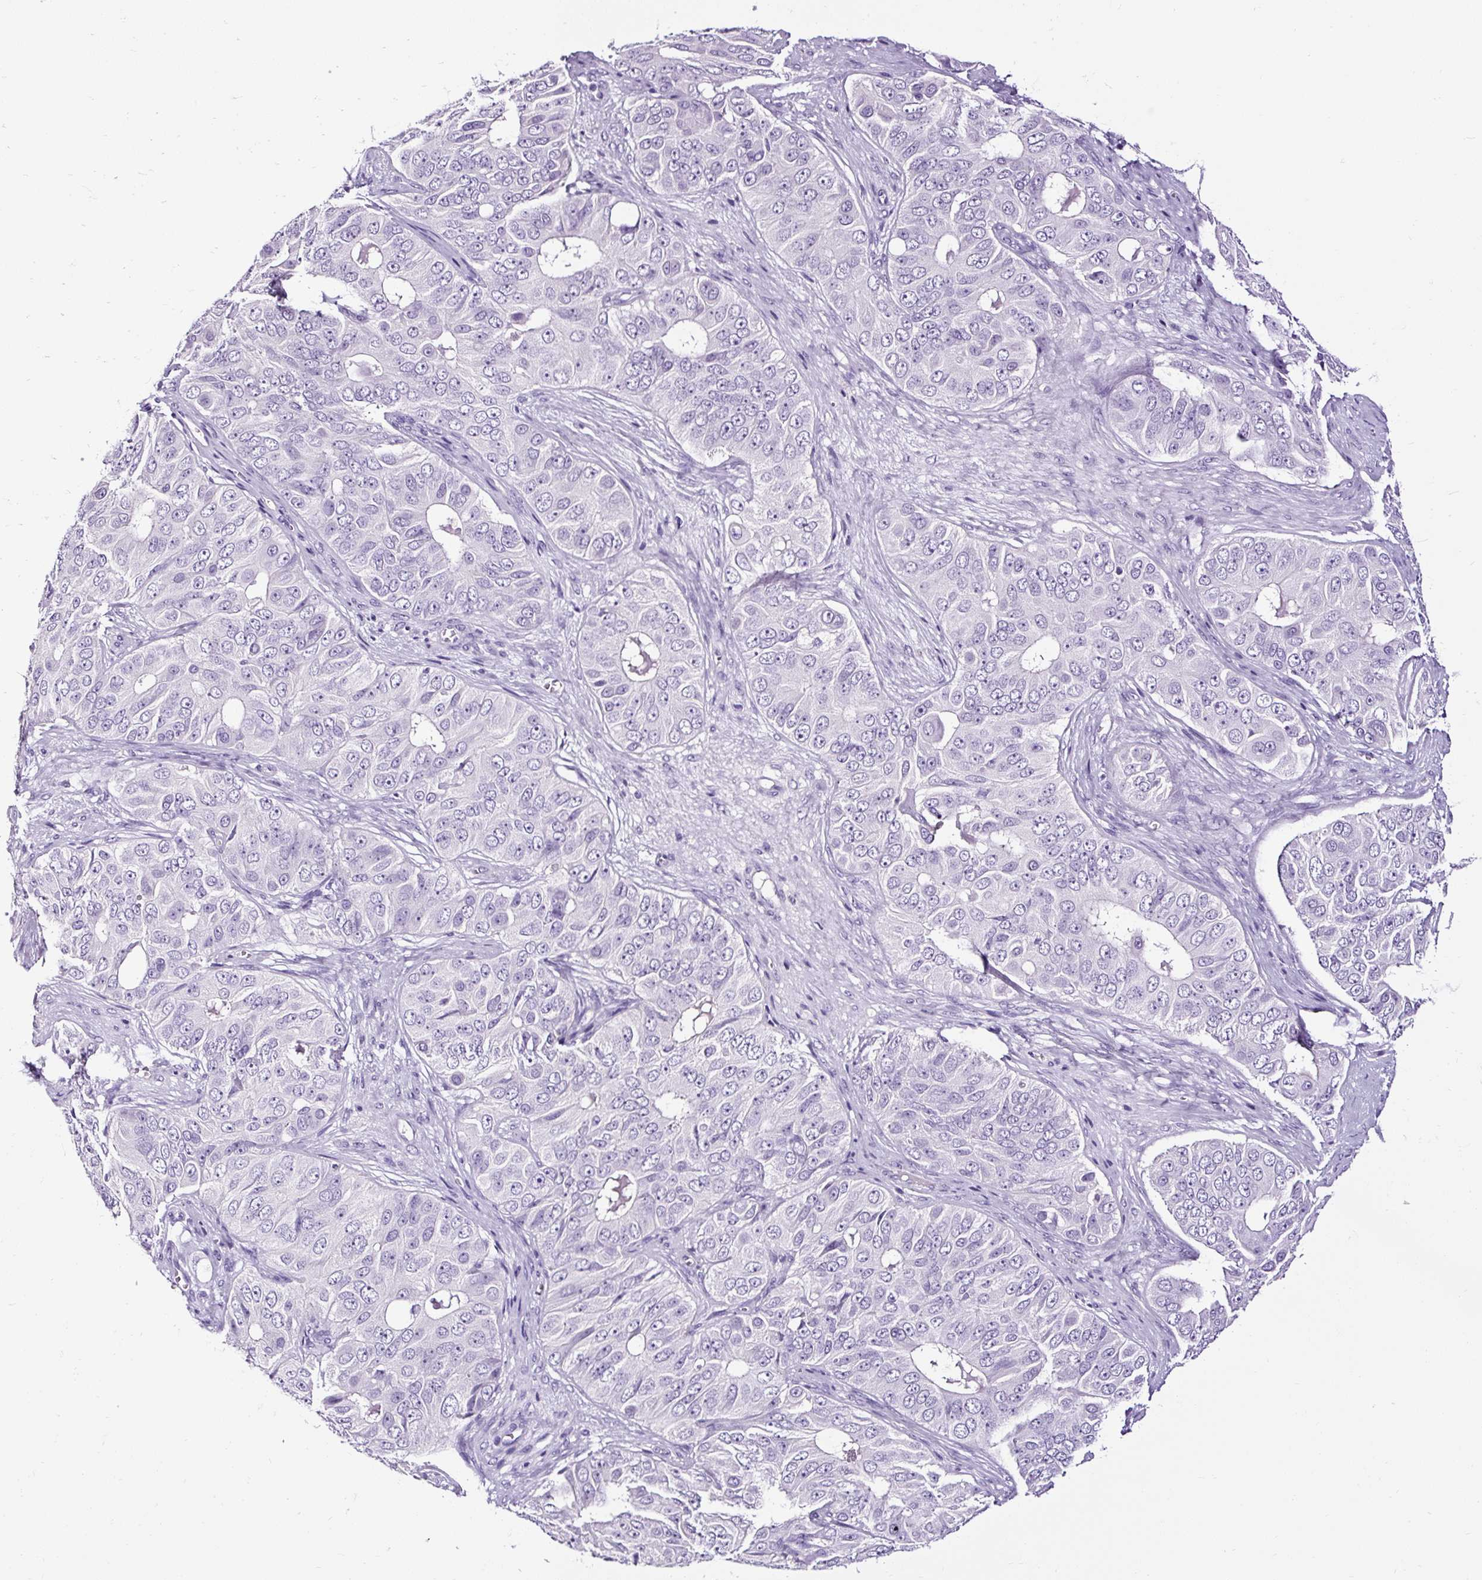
{"staining": {"intensity": "negative", "quantity": "none", "location": "none"}, "tissue": "ovarian cancer", "cell_type": "Tumor cells", "image_type": "cancer", "snomed": [{"axis": "morphology", "description": "Carcinoma, endometroid"}, {"axis": "topography", "description": "Ovary"}], "caption": "Immunohistochemistry (IHC) histopathology image of human endometroid carcinoma (ovarian) stained for a protein (brown), which reveals no expression in tumor cells.", "gene": "SLC7A8", "patient": {"sex": "female", "age": 51}}